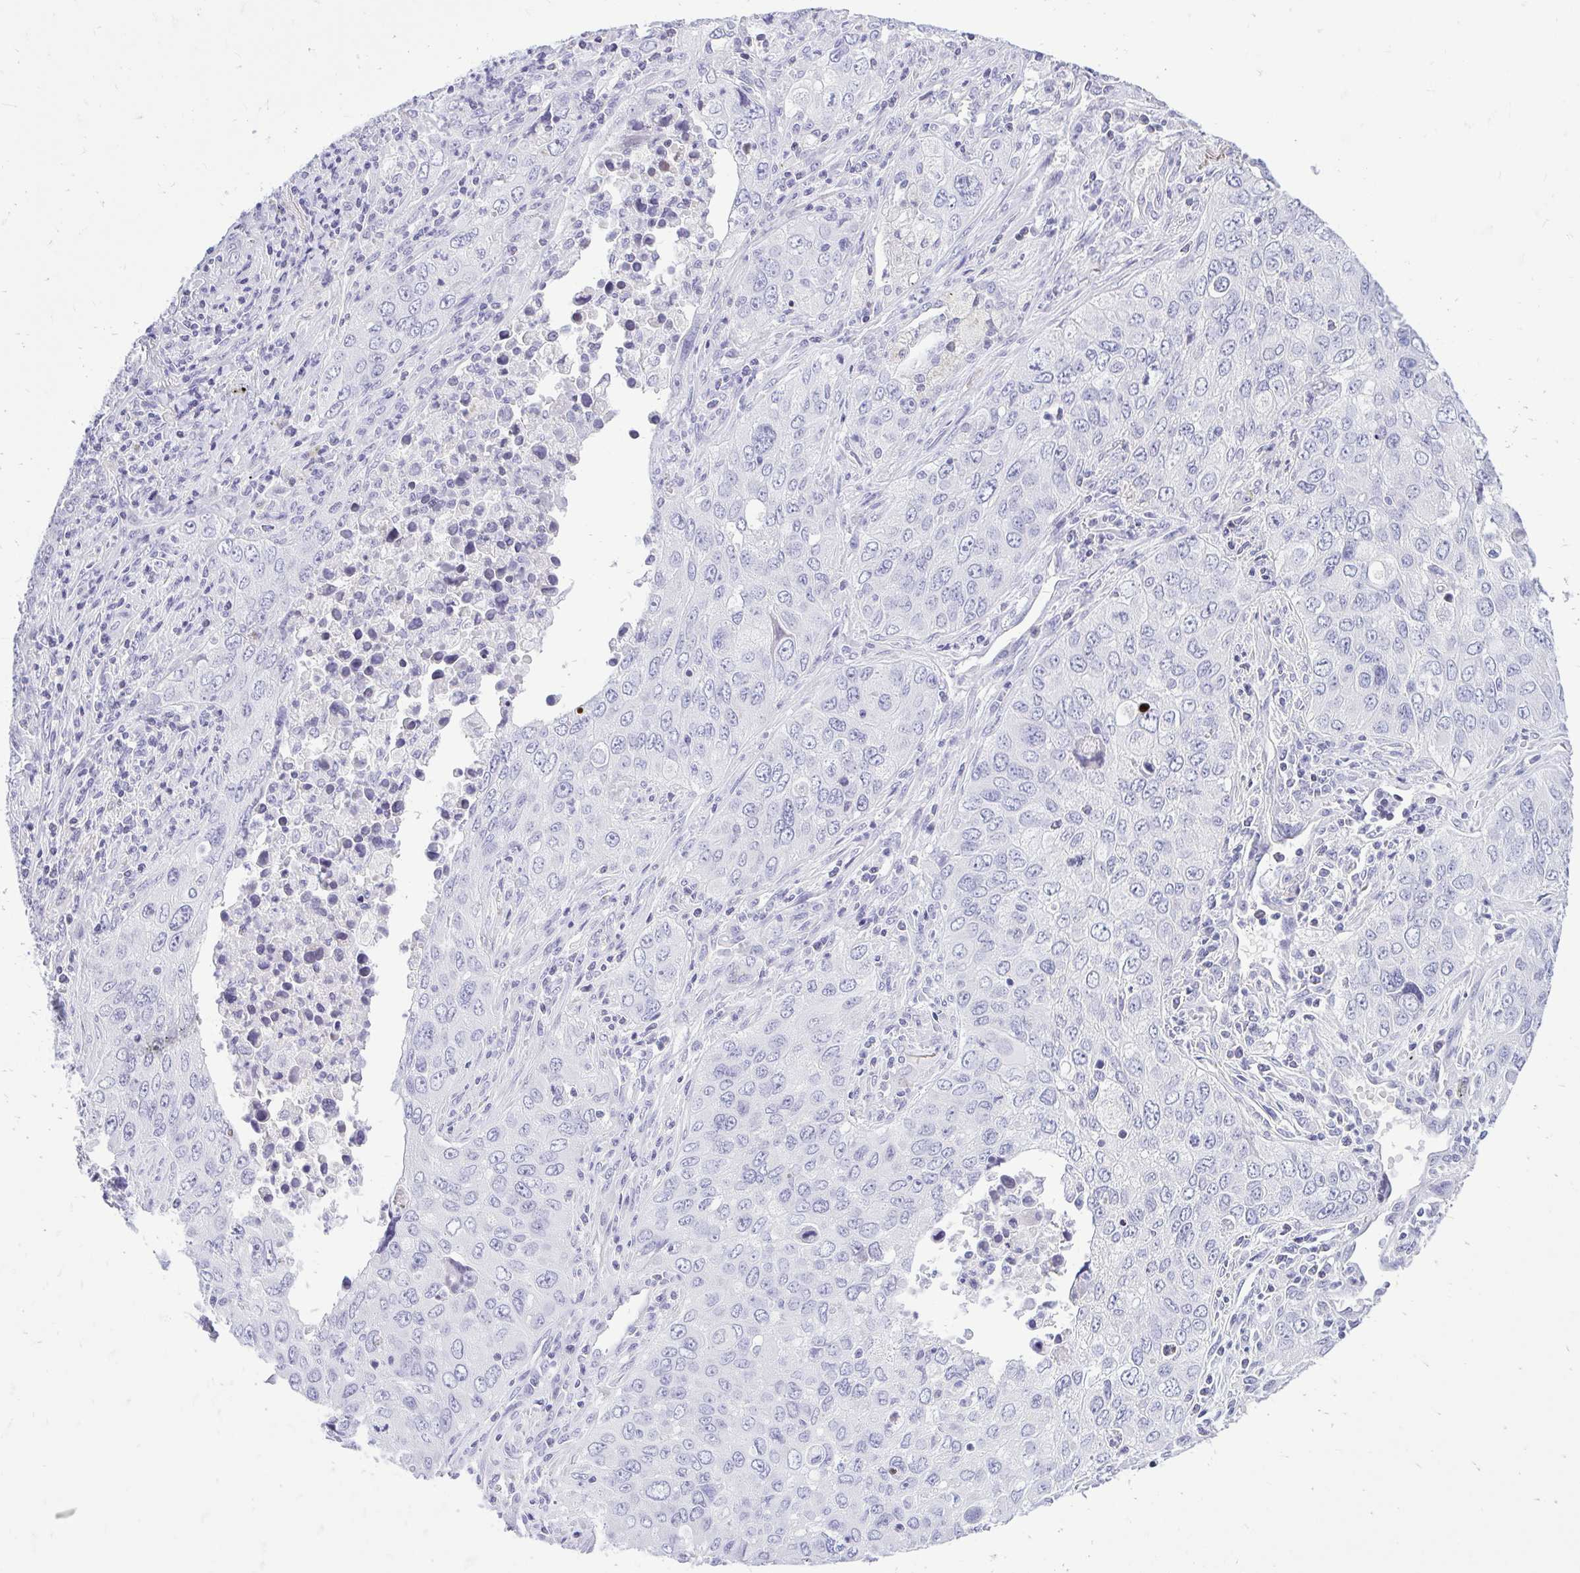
{"staining": {"intensity": "negative", "quantity": "none", "location": "none"}, "tissue": "lung cancer", "cell_type": "Tumor cells", "image_type": "cancer", "snomed": [{"axis": "morphology", "description": "Adenocarcinoma, NOS"}, {"axis": "morphology", "description": "Adenocarcinoma, metastatic, NOS"}, {"axis": "topography", "description": "Lymph node"}, {"axis": "topography", "description": "Lung"}], "caption": "This is an immunohistochemistry (IHC) histopathology image of adenocarcinoma (lung). There is no staining in tumor cells.", "gene": "GABRA1", "patient": {"sex": "female", "age": 42}}